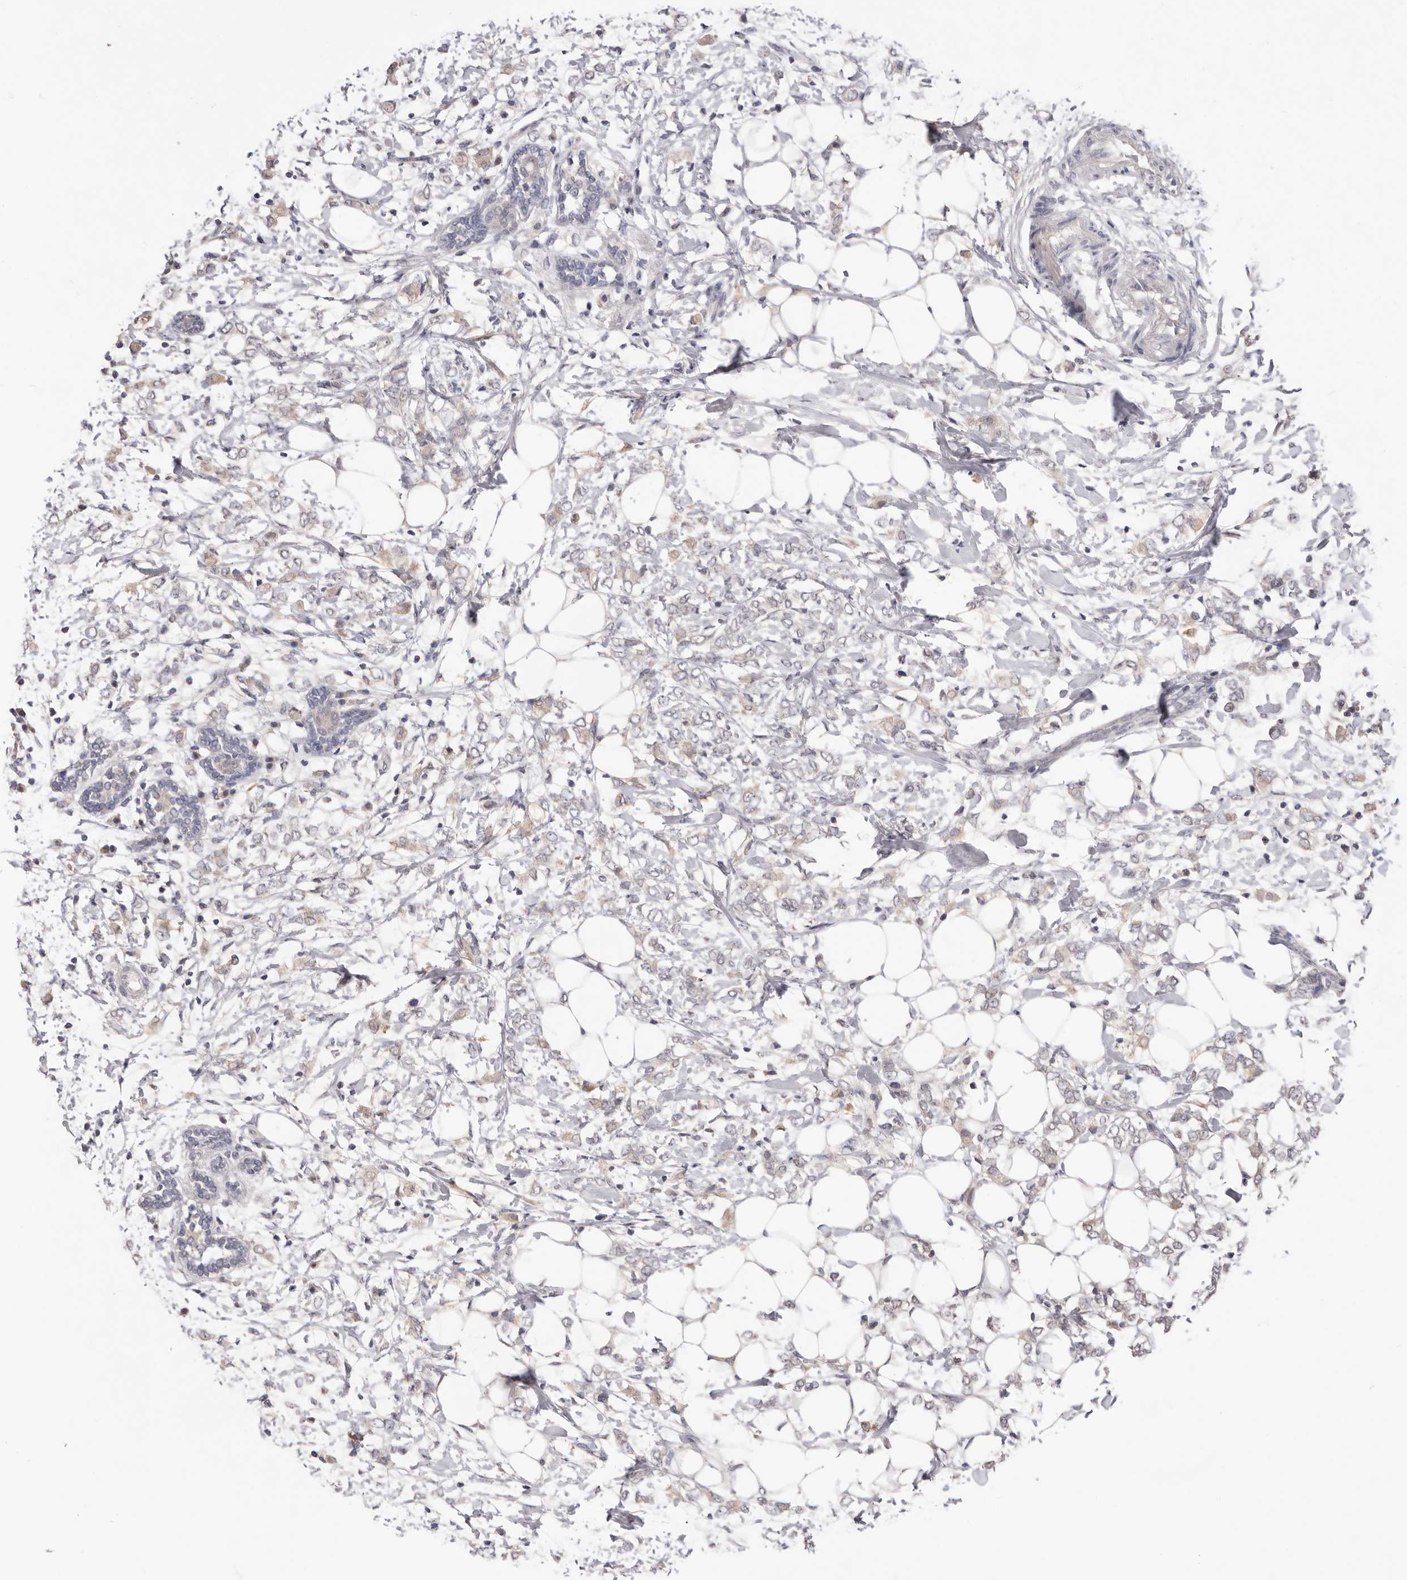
{"staining": {"intensity": "weak", "quantity": "25%-75%", "location": "cytoplasmic/membranous"}, "tissue": "breast cancer", "cell_type": "Tumor cells", "image_type": "cancer", "snomed": [{"axis": "morphology", "description": "Normal tissue, NOS"}, {"axis": "morphology", "description": "Lobular carcinoma"}, {"axis": "topography", "description": "Breast"}], "caption": "Protein positivity by immunohistochemistry shows weak cytoplasmic/membranous expression in approximately 25%-75% of tumor cells in breast cancer (lobular carcinoma). The staining is performed using DAB (3,3'-diaminobenzidine) brown chromogen to label protein expression. The nuclei are counter-stained blue using hematoxylin.", "gene": "DOP1A", "patient": {"sex": "female", "age": 47}}